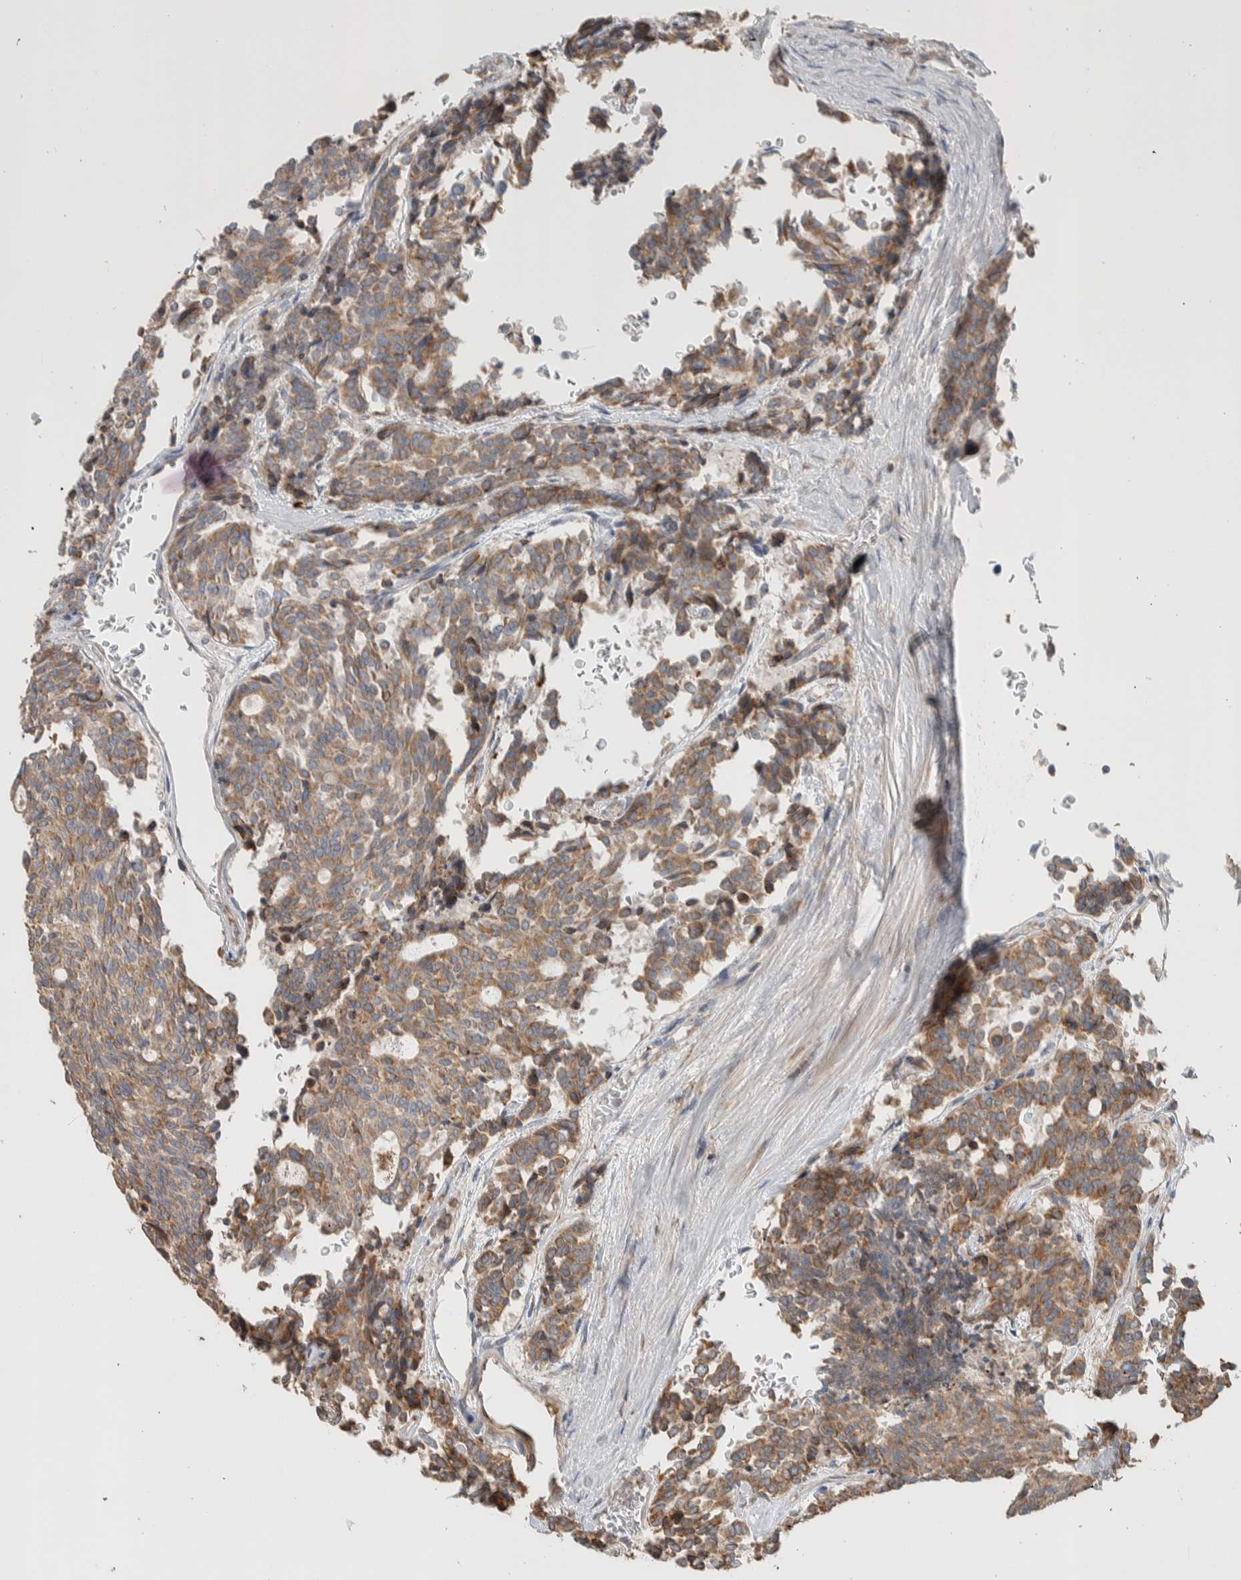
{"staining": {"intensity": "moderate", "quantity": ">75%", "location": "cytoplasmic/membranous"}, "tissue": "carcinoid", "cell_type": "Tumor cells", "image_type": "cancer", "snomed": [{"axis": "morphology", "description": "Carcinoid, malignant, NOS"}, {"axis": "topography", "description": "Pancreas"}], "caption": "The histopathology image exhibits staining of carcinoid, revealing moderate cytoplasmic/membranous protein staining (brown color) within tumor cells.", "gene": "ADCY8", "patient": {"sex": "female", "age": 54}}